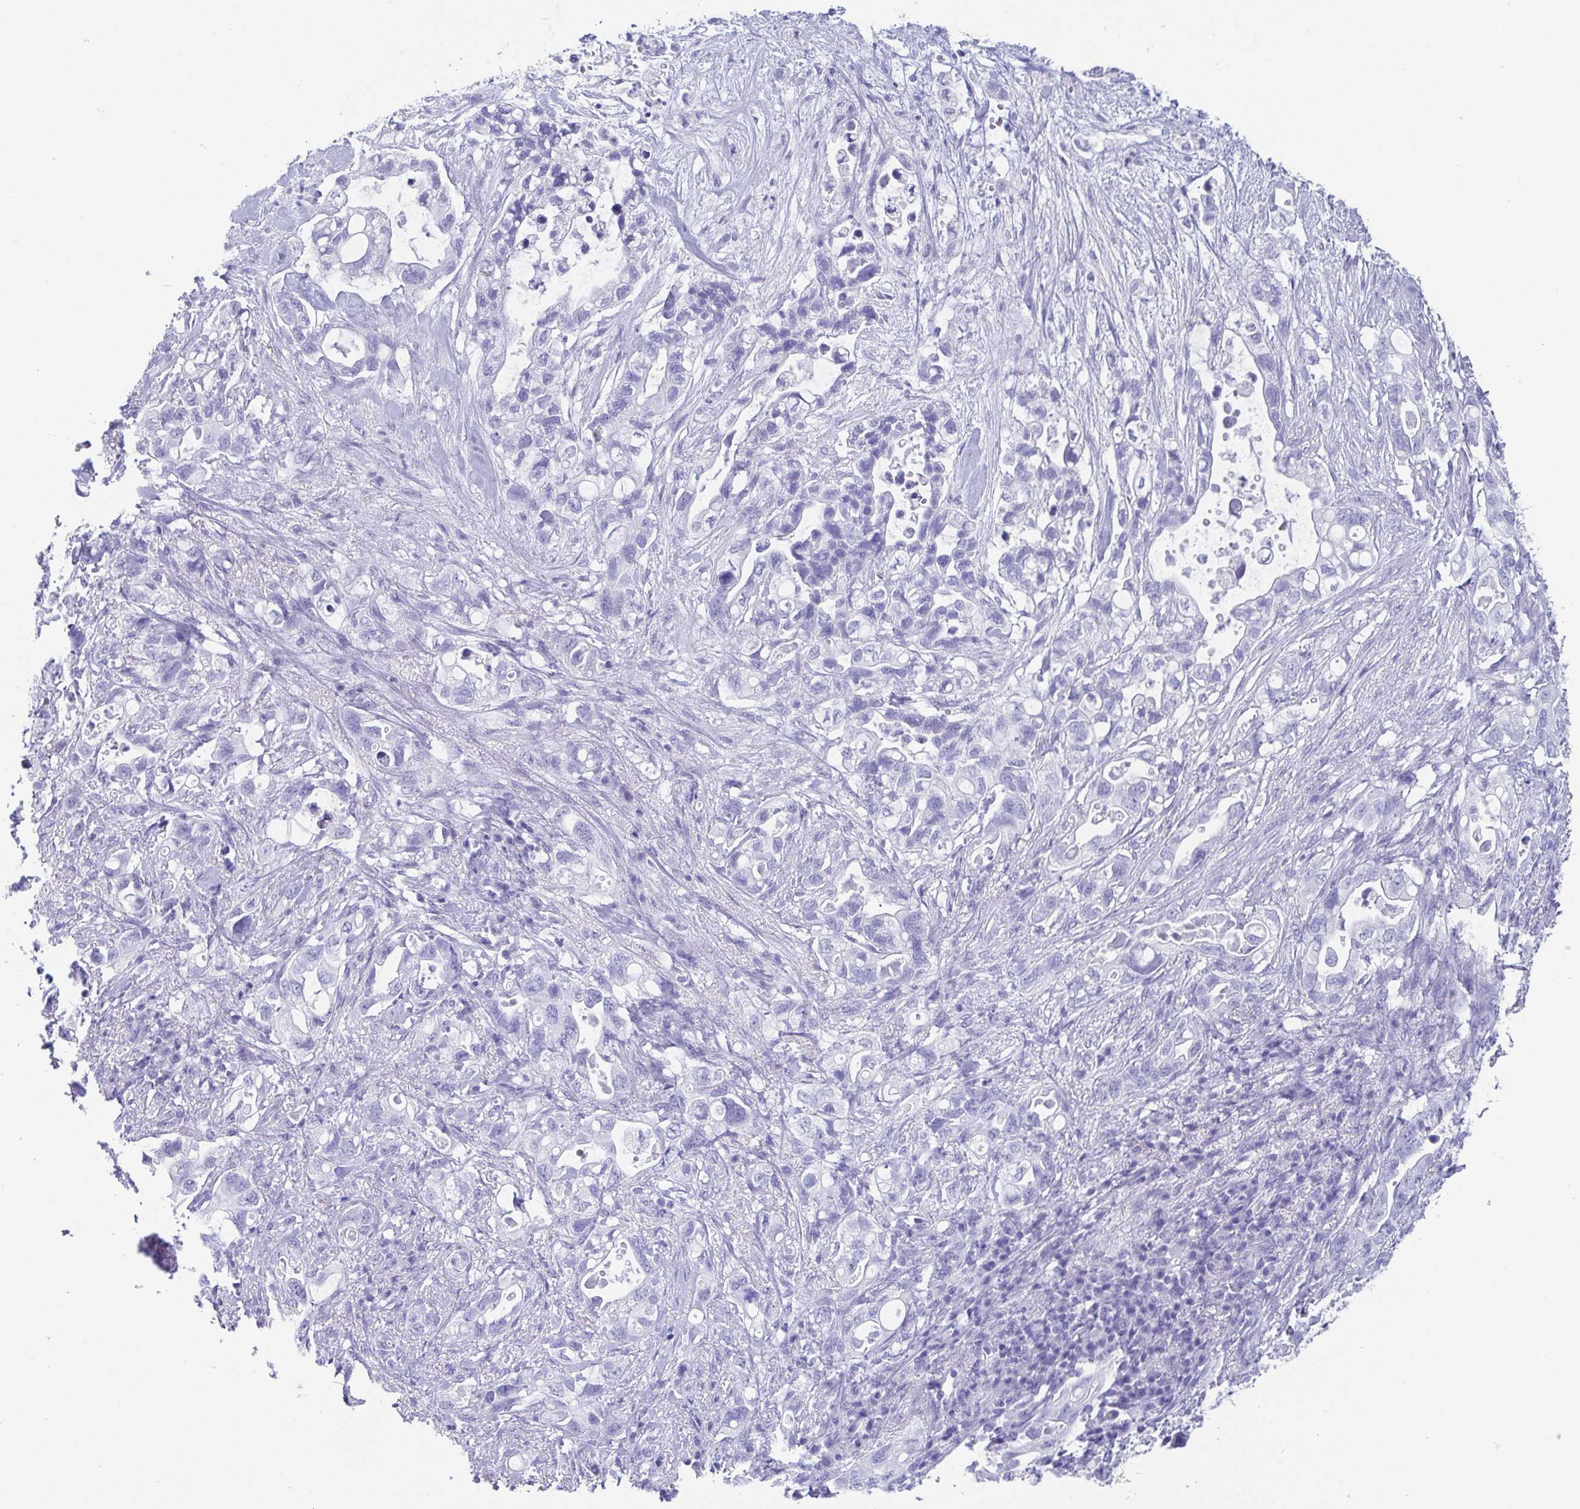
{"staining": {"intensity": "negative", "quantity": "none", "location": "none"}, "tissue": "pancreatic cancer", "cell_type": "Tumor cells", "image_type": "cancer", "snomed": [{"axis": "morphology", "description": "Adenocarcinoma, NOS"}, {"axis": "topography", "description": "Pancreas"}], "caption": "Photomicrograph shows no significant protein expression in tumor cells of pancreatic cancer. (DAB (3,3'-diaminobenzidine) immunohistochemistry with hematoxylin counter stain).", "gene": "SCGN", "patient": {"sex": "female", "age": 72}}